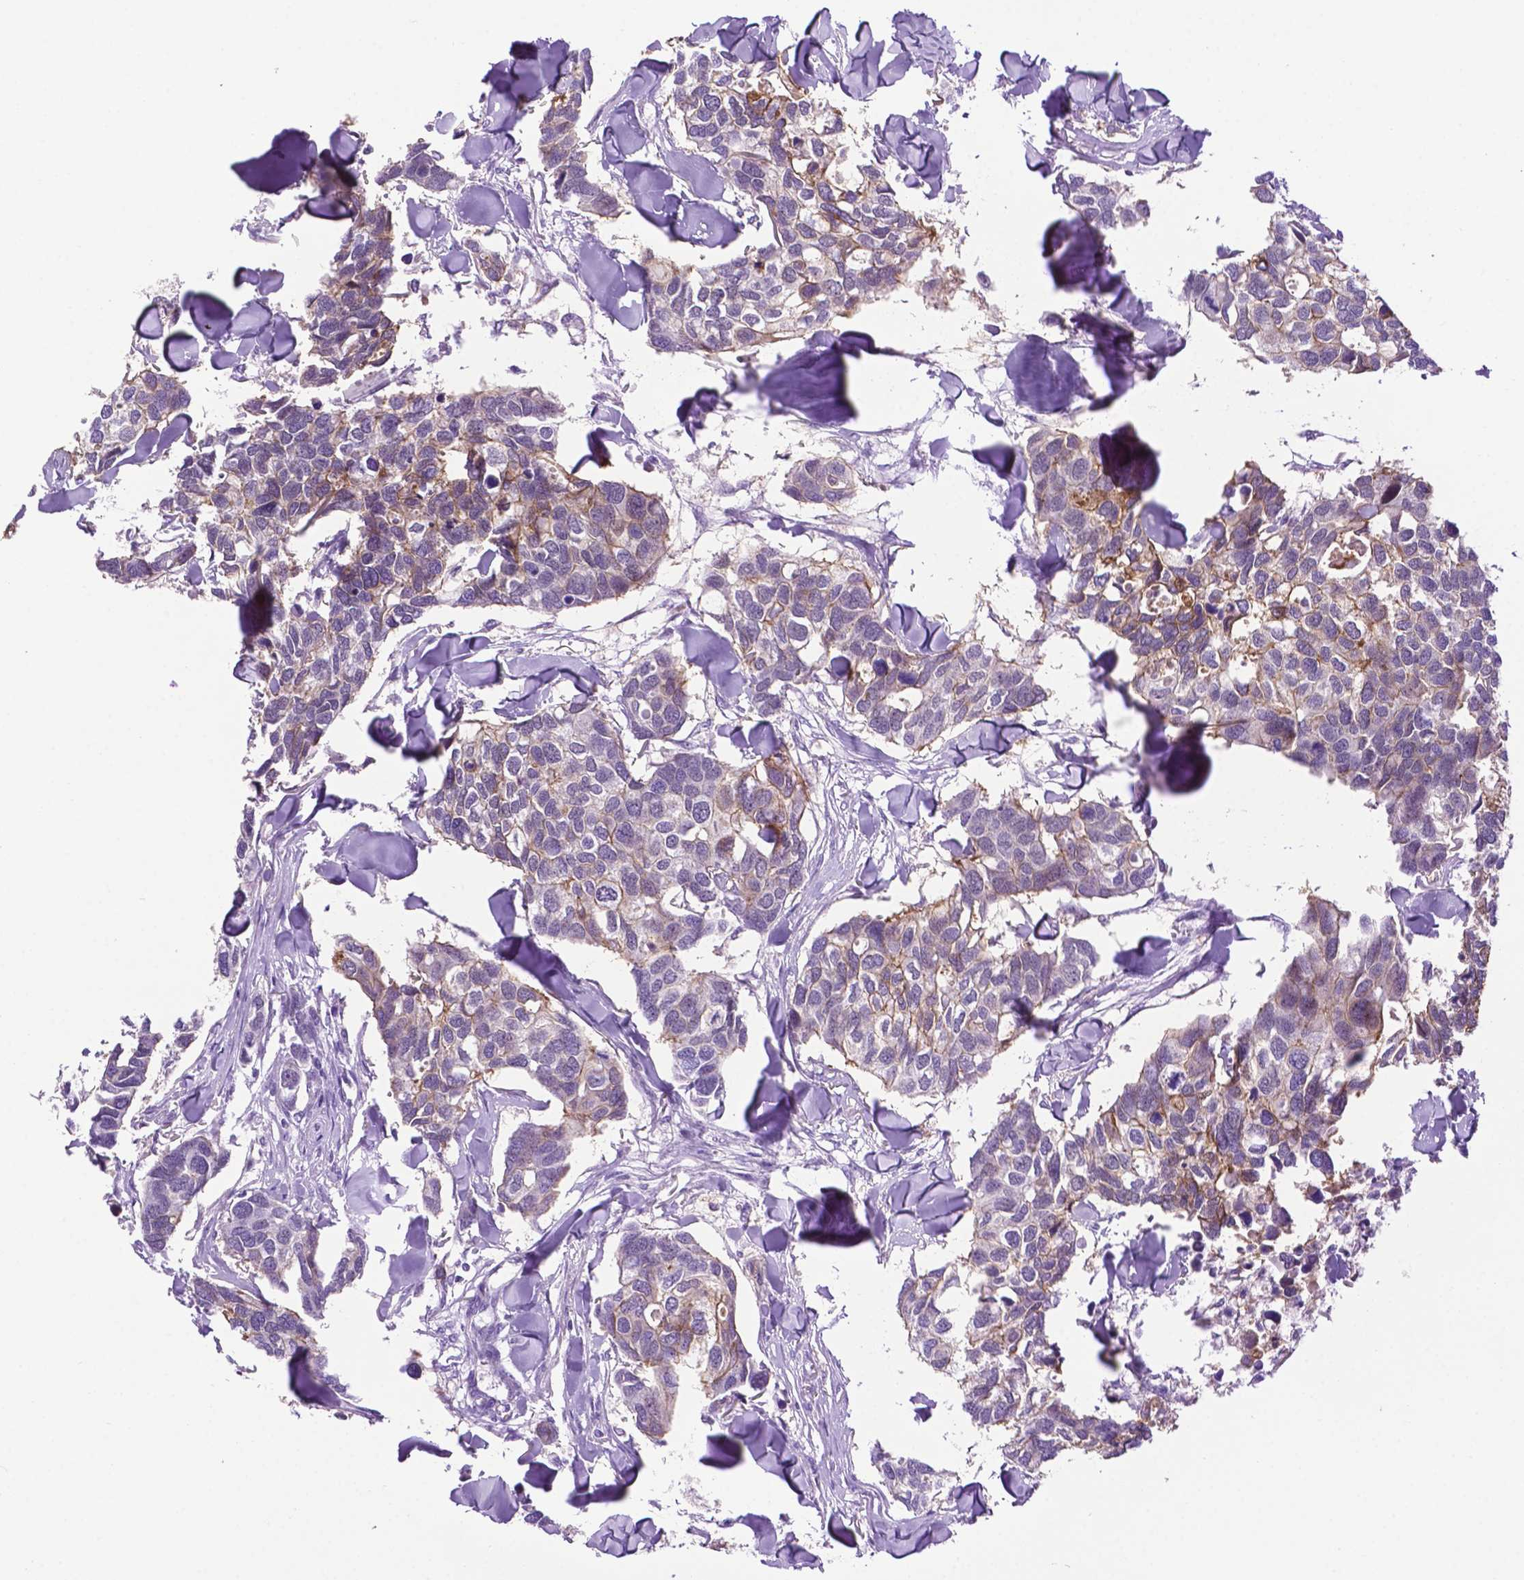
{"staining": {"intensity": "weak", "quantity": "25%-75%", "location": "cytoplasmic/membranous"}, "tissue": "breast cancer", "cell_type": "Tumor cells", "image_type": "cancer", "snomed": [{"axis": "morphology", "description": "Duct carcinoma"}, {"axis": "topography", "description": "Breast"}], "caption": "Immunohistochemical staining of breast cancer exhibits weak cytoplasmic/membranous protein expression in about 25%-75% of tumor cells.", "gene": "TACSTD2", "patient": {"sex": "female", "age": 83}}